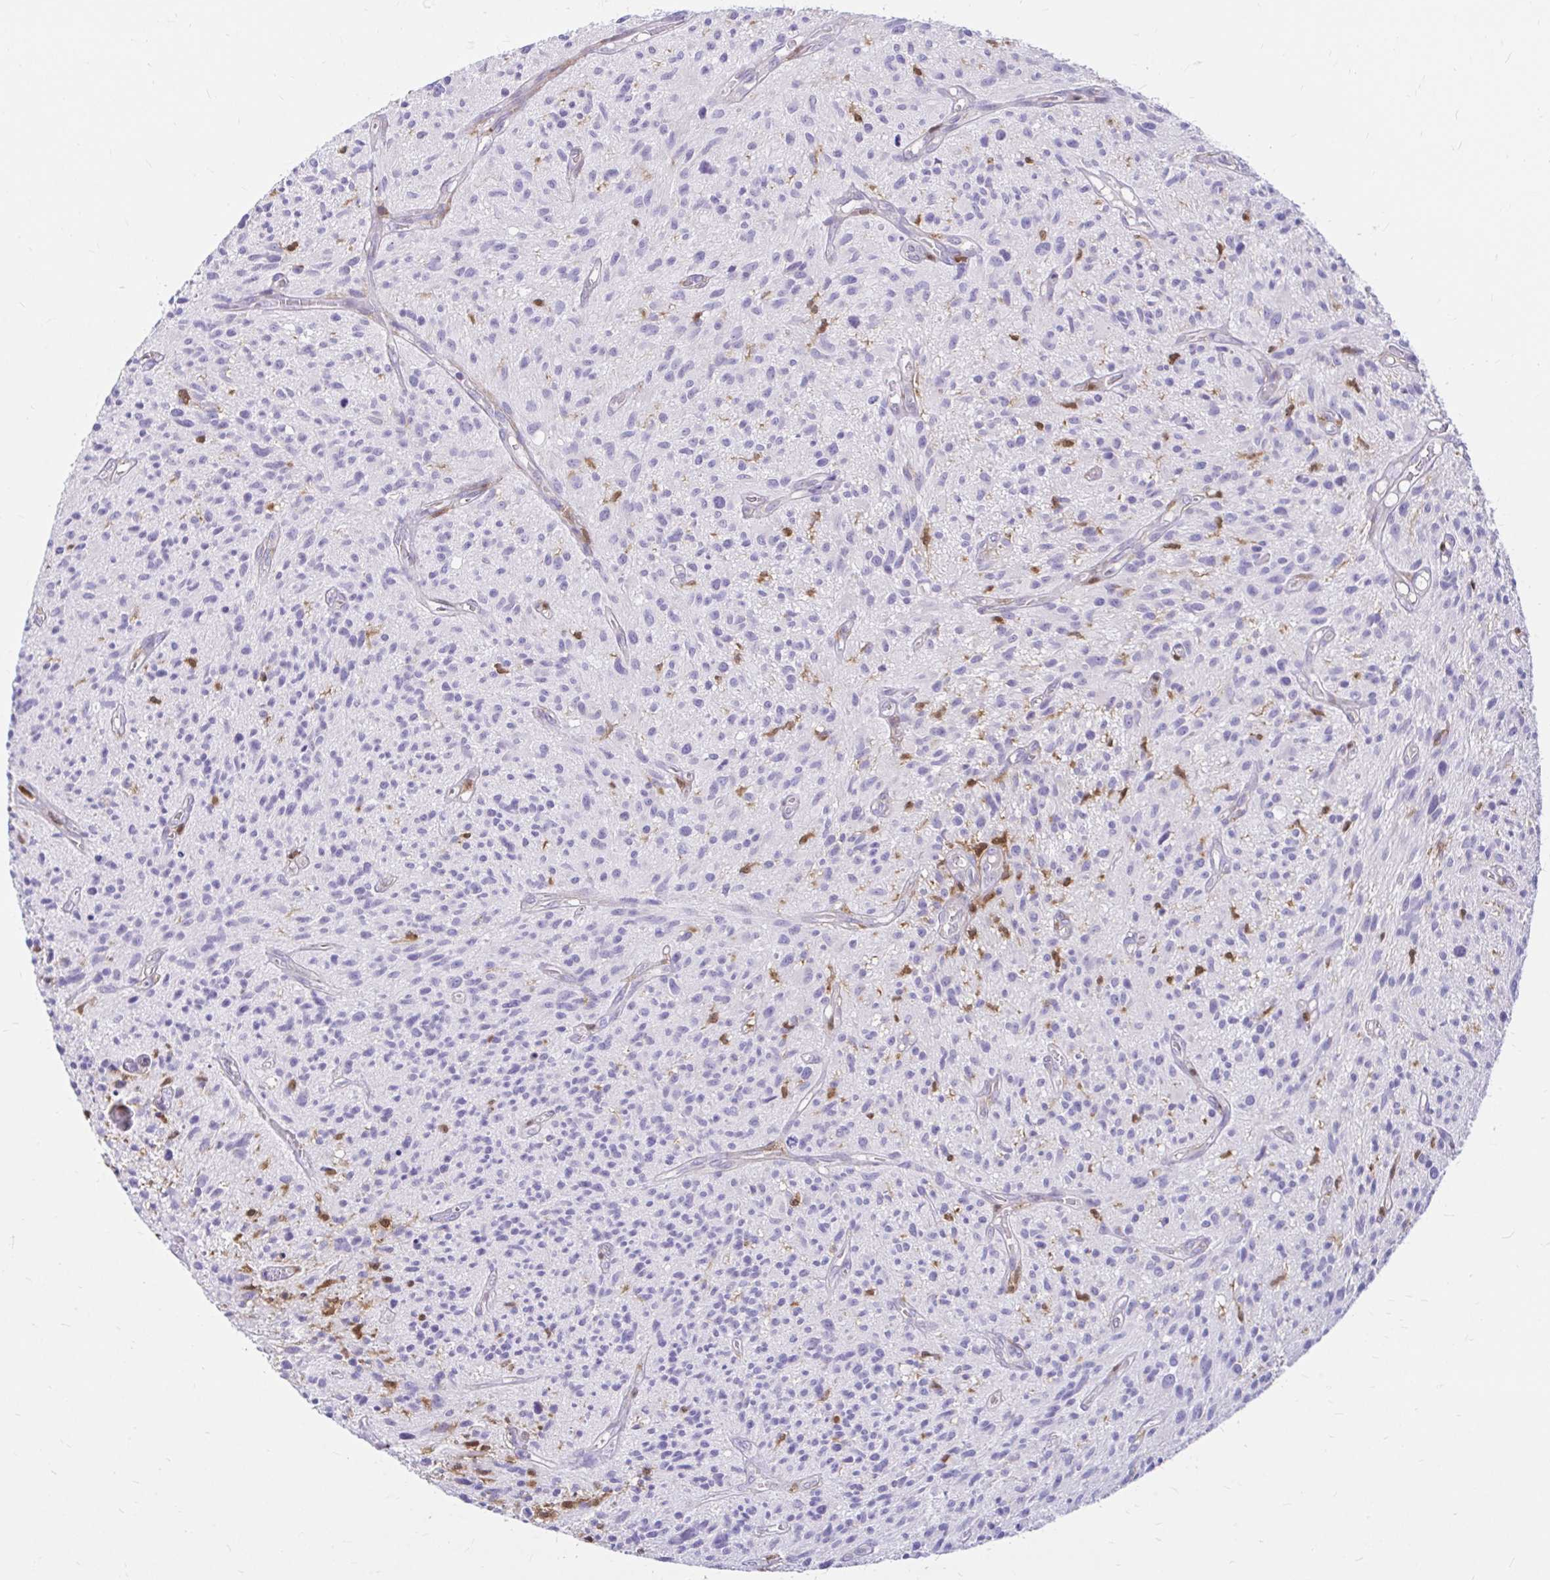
{"staining": {"intensity": "negative", "quantity": "none", "location": "none"}, "tissue": "glioma", "cell_type": "Tumor cells", "image_type": "cancer", "snomed": [{"axis": "morphology", "description": "Glioma, malignant, High grade"}, {"axis": "topography", "description": "Brain"}], "caption": "Tumor cells are negative for brown protein staining in glioma. Brightfield microscopy of immunohistochemistry stained with DAB (3,3'-diaminobenzidine) (brown) and hematoxylin (blue), captured at high magnification.", "gene": "PYCARD", "patient": {"sex": "male", "age": 75}}